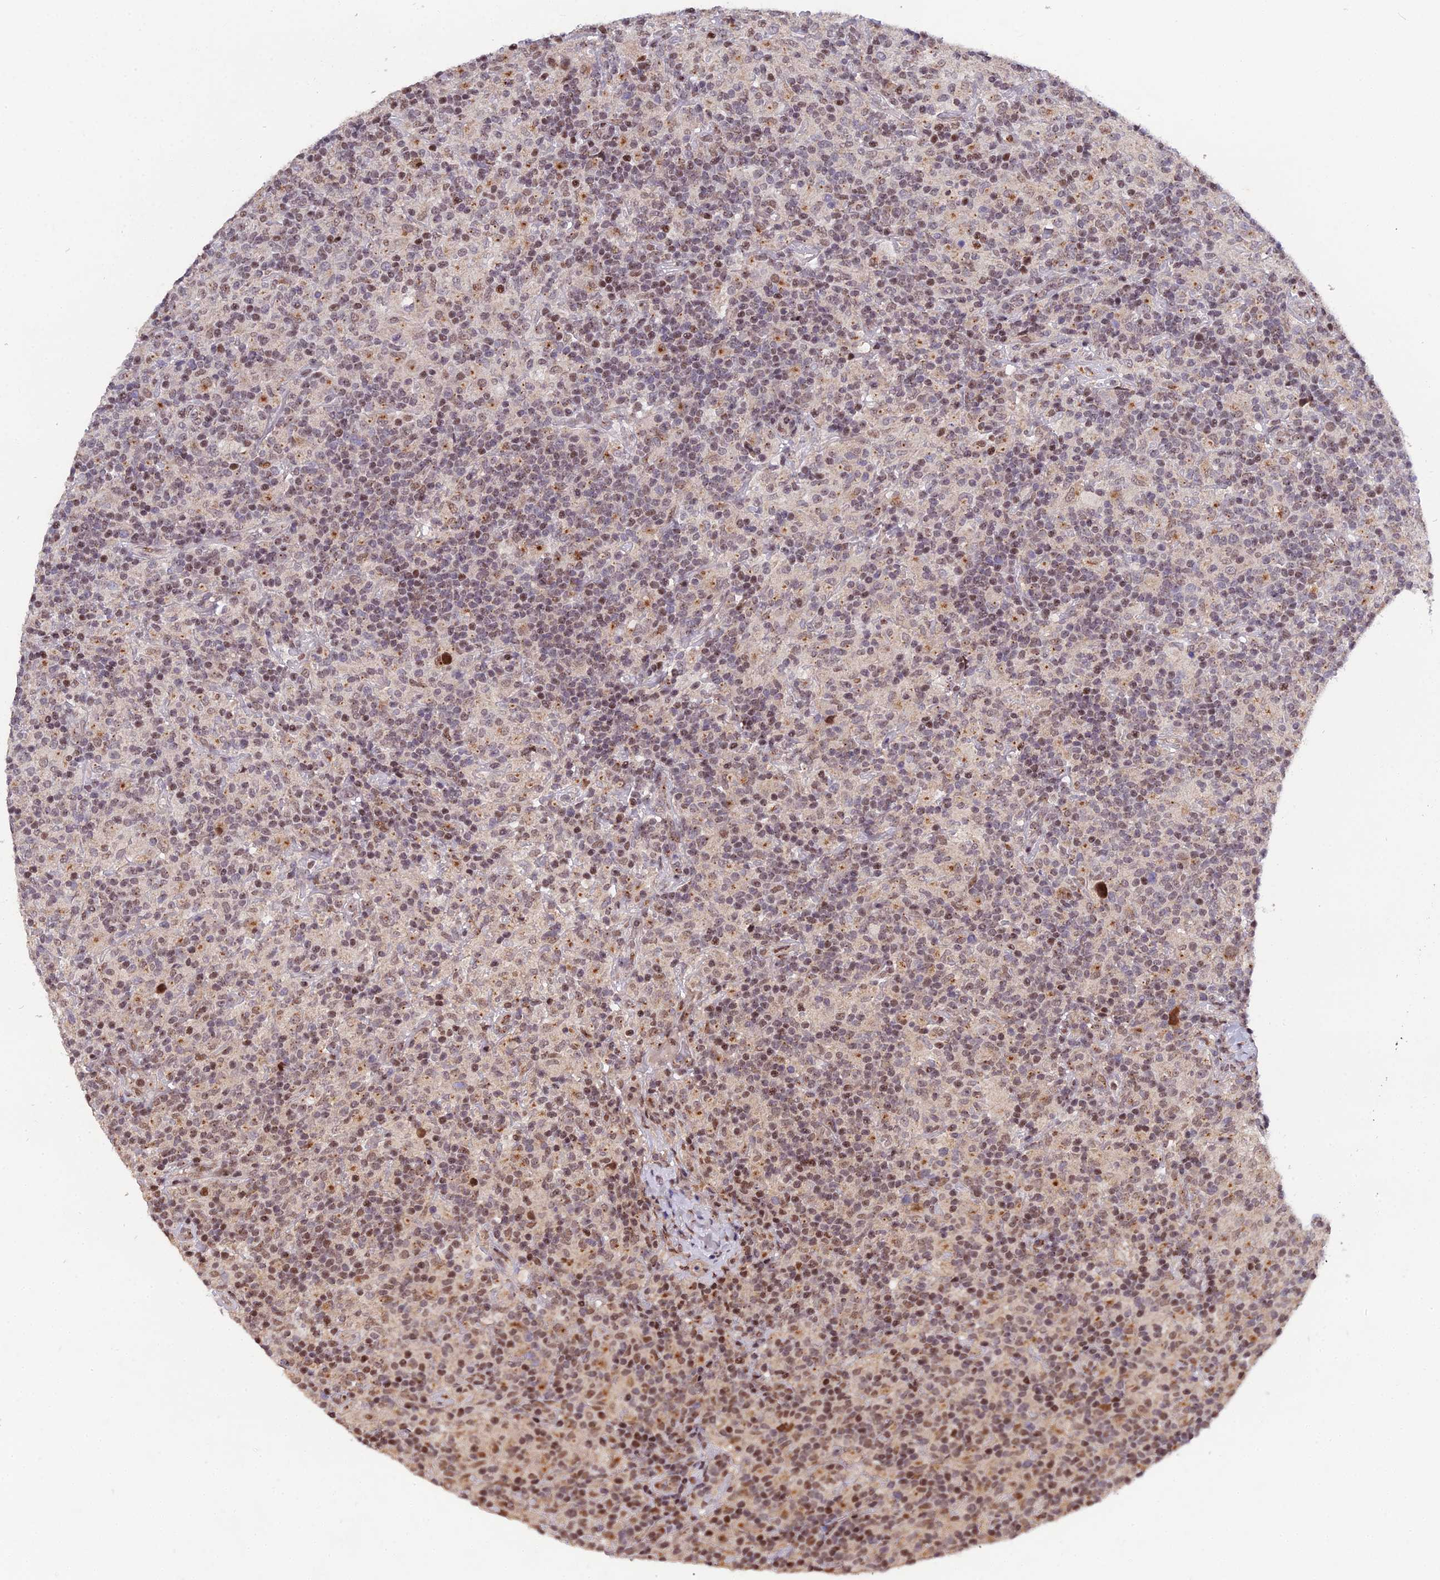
{"staining": {"intensity": "moderate", "quantity": "25%-75%", "location": "nuclear"}, "tissue": "lymphoma", "cell_type": "Tumor cells", "image_type": "cancer", "snomed": [{"axis": "morphology", "description": "Hodgkin's disease, NOS"}, {"axis": "topography", "description": "Lymph node"}], "caption": "Protein analysis of lymphoma tissue reveals moderate nuclear positivity in approximately 25%-75% of tumor cells.", "gene": "ARL2", "patient": {"sex": "male", "age": 70}}